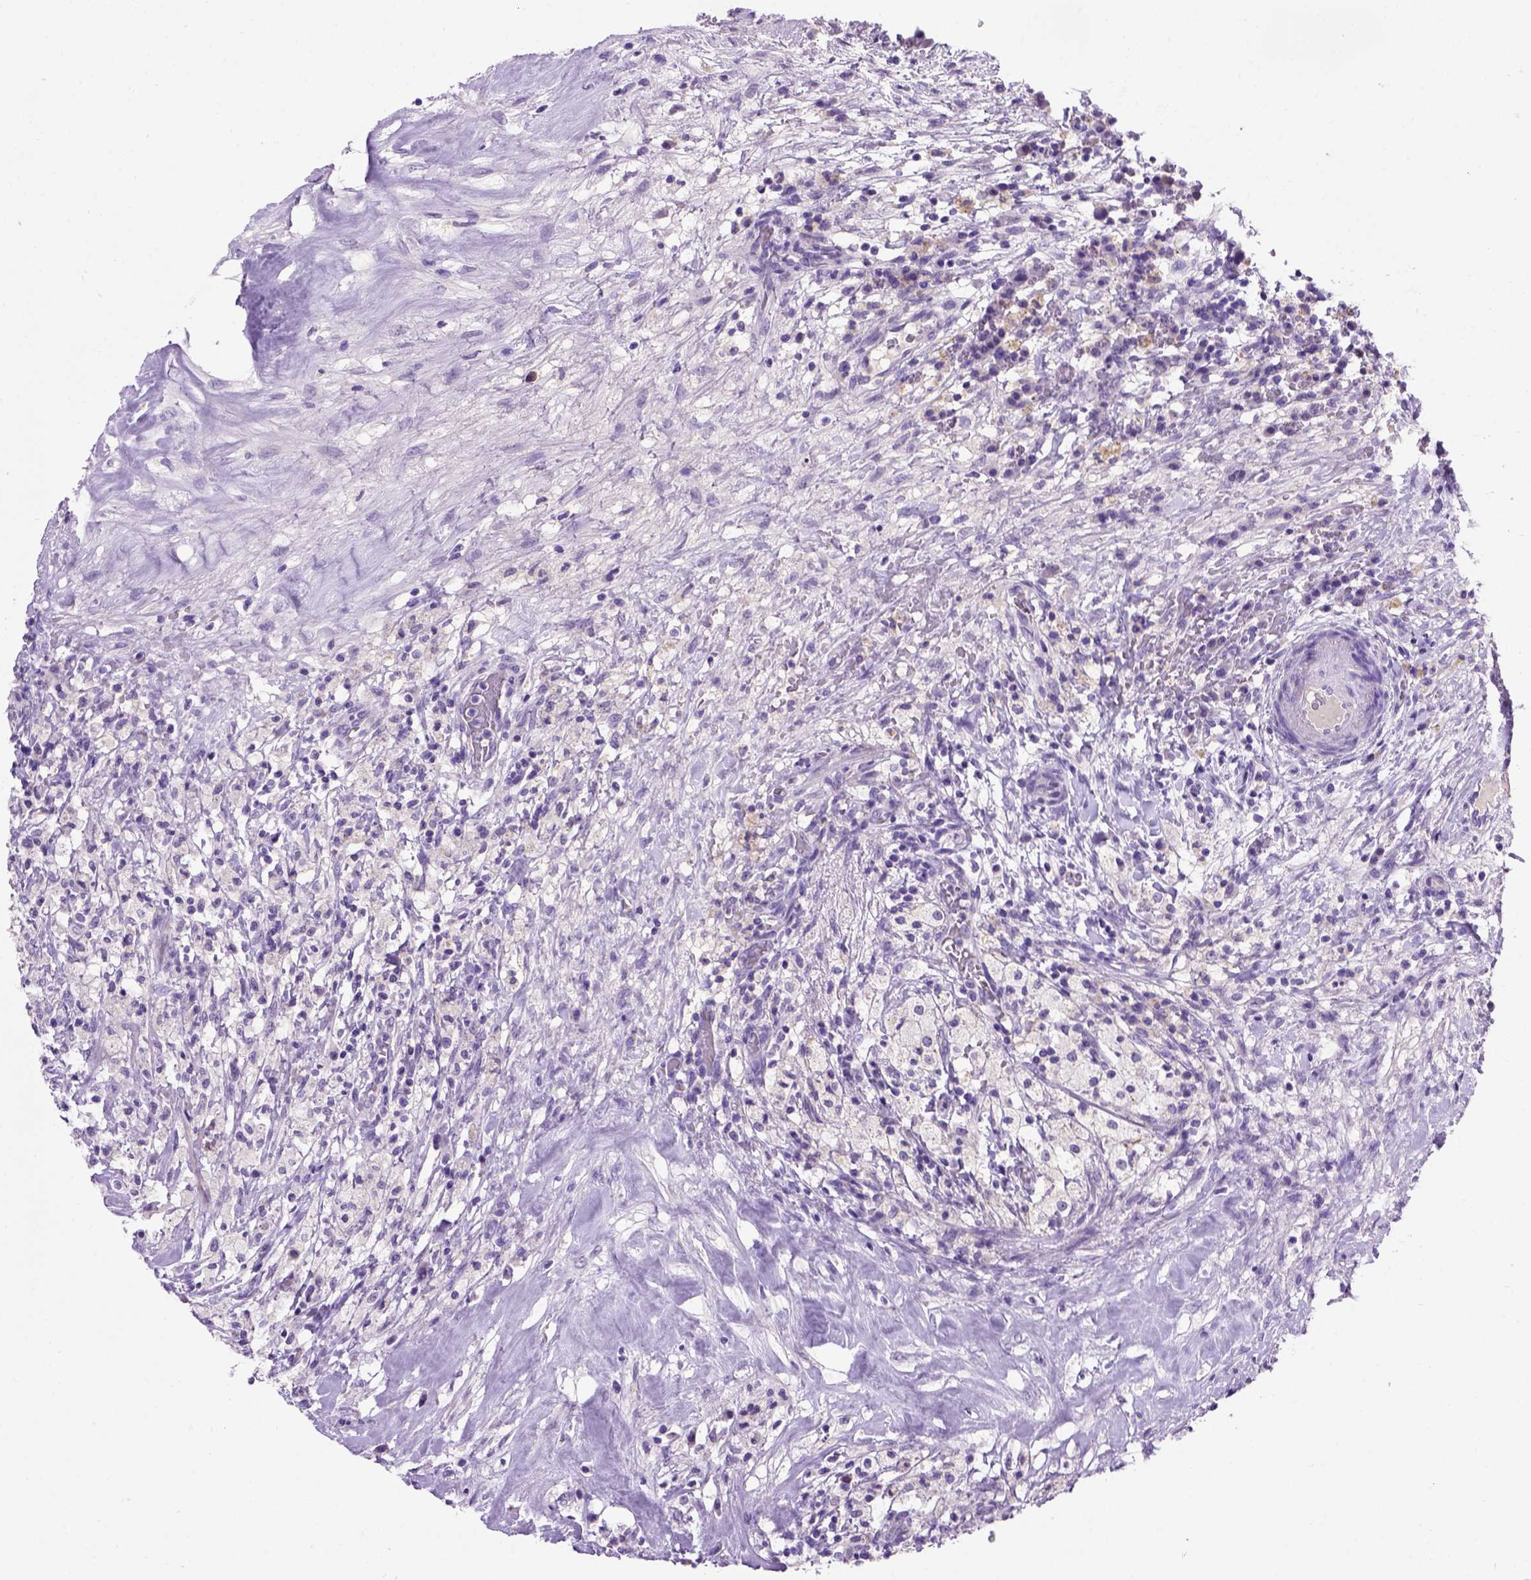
{"staining": {"intensity": "negative", "quantity": "none", "location": "none"}, "tissue": "testis cancer", "cell_type": "Tumor cells", "image_type": "cancer", "snomed": [{"axis": "morphology", "description": "Necrosis, NOS"}, {"axis": "morphology", "description": "Carcinoma, Embryonal, NOS"}, {"axis": "topography", "description": "Testis"}], "caption": "Micrograph shows no protein expression in tumor cells of testis embryonal carcinoma tissue.", "gene": "CDH1", "patient": {"sex": "male", "age": 19}}